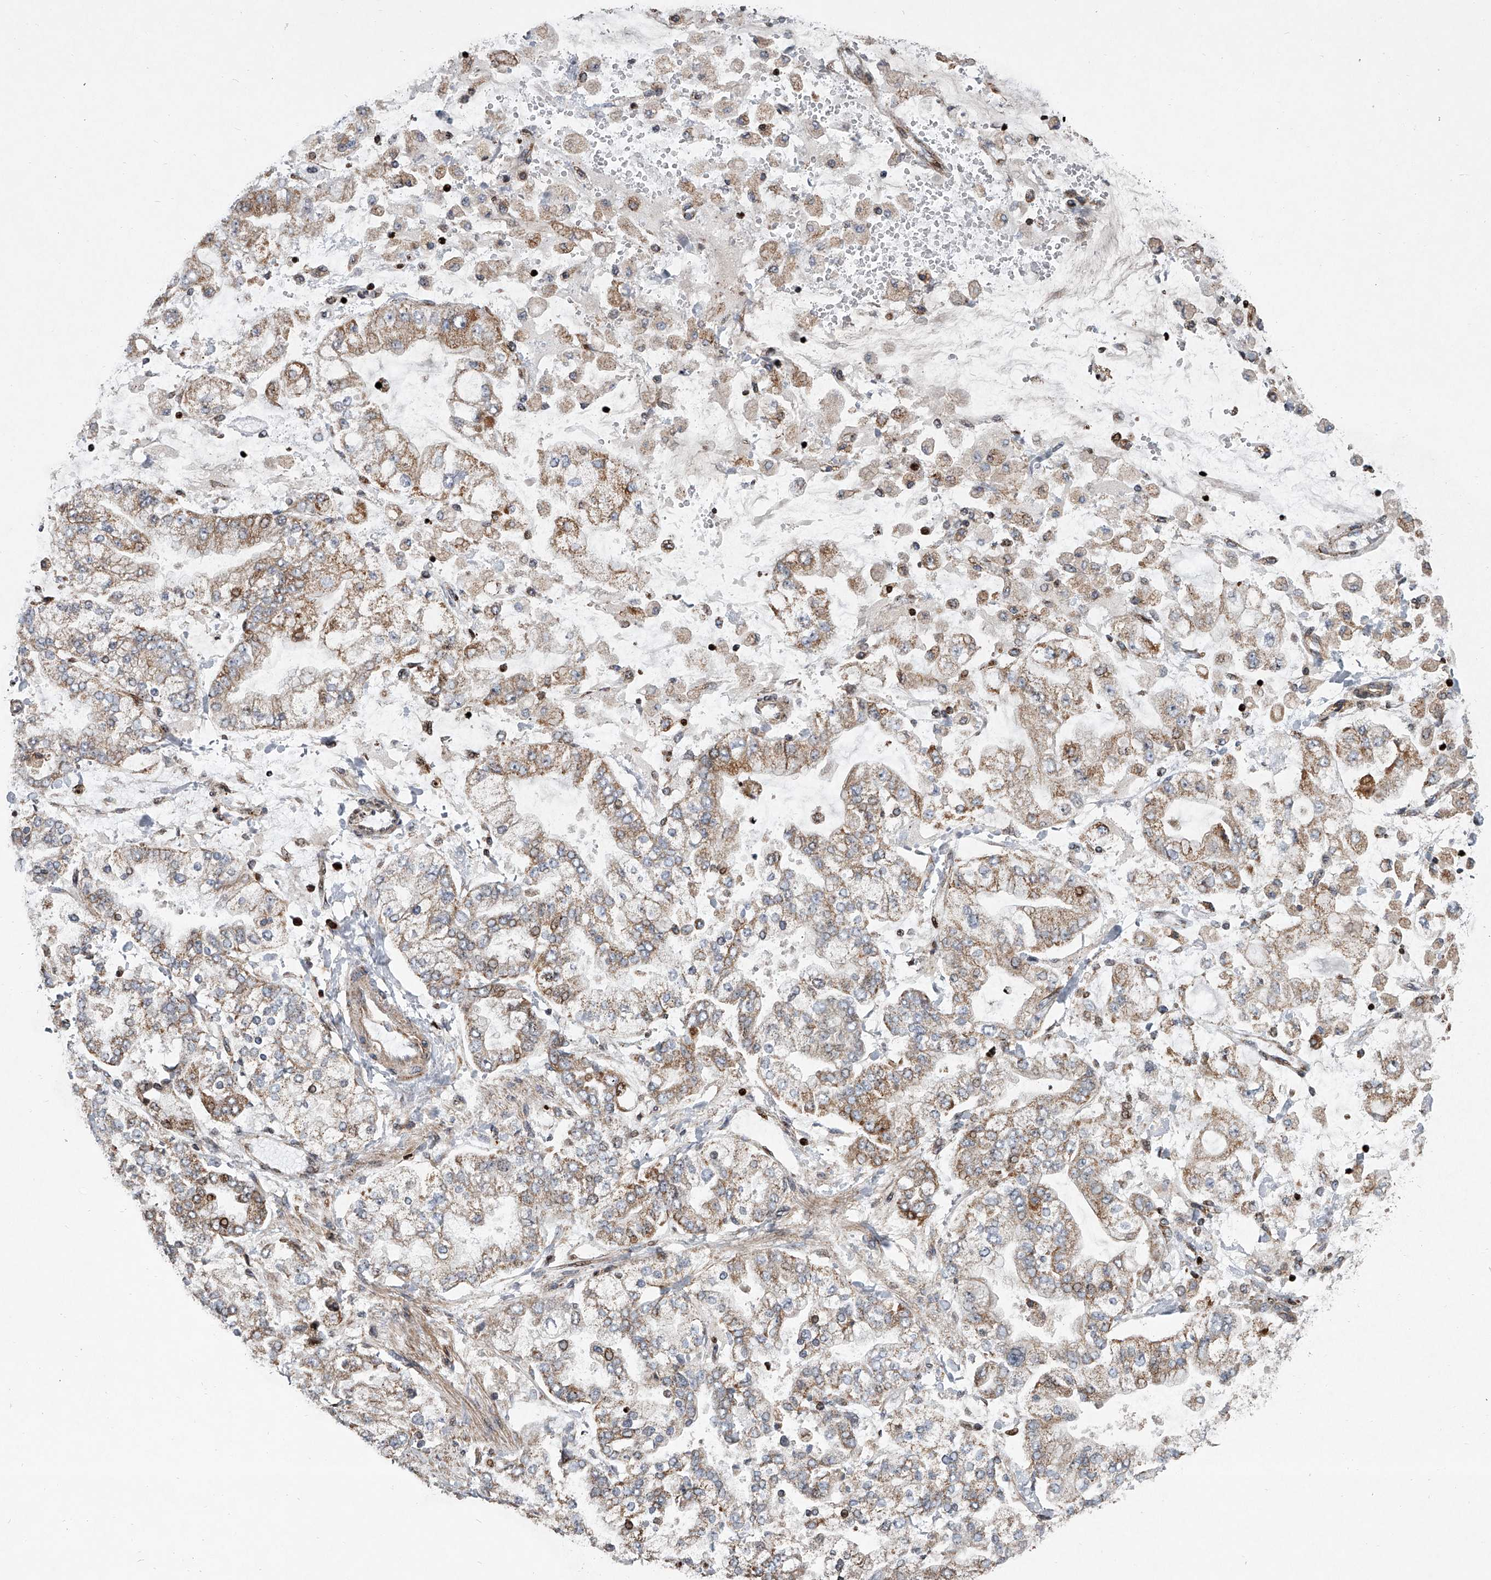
{"staining": {"intensity": "moderate", "quantity": "25%-75%", "location": "cytoplasmic/membranous"}, "tissue": "stomach cancer", "cell_type": "Tumor cells", "image_type": "cancer", "snomed": [{"axis": "morphology", "description": "Normal tissue, NOS"}, {"axis": "morphology", "description": "Adenocarcinoma, NOS"}, {"axis": "topography", "description": "Stomach, upper"}, {"axis": "topography", "description": "Stomach"}], "caption": "Protein expression analysis of human stomach cancer (adenocarcinoma) reveals moderate cytoplasmic/membranous expression in about 25%-75% of tumor cells. Nuclei are stained in blue.", "gene": "STRADA", "patient": {"sex": "male", "age": 76}}